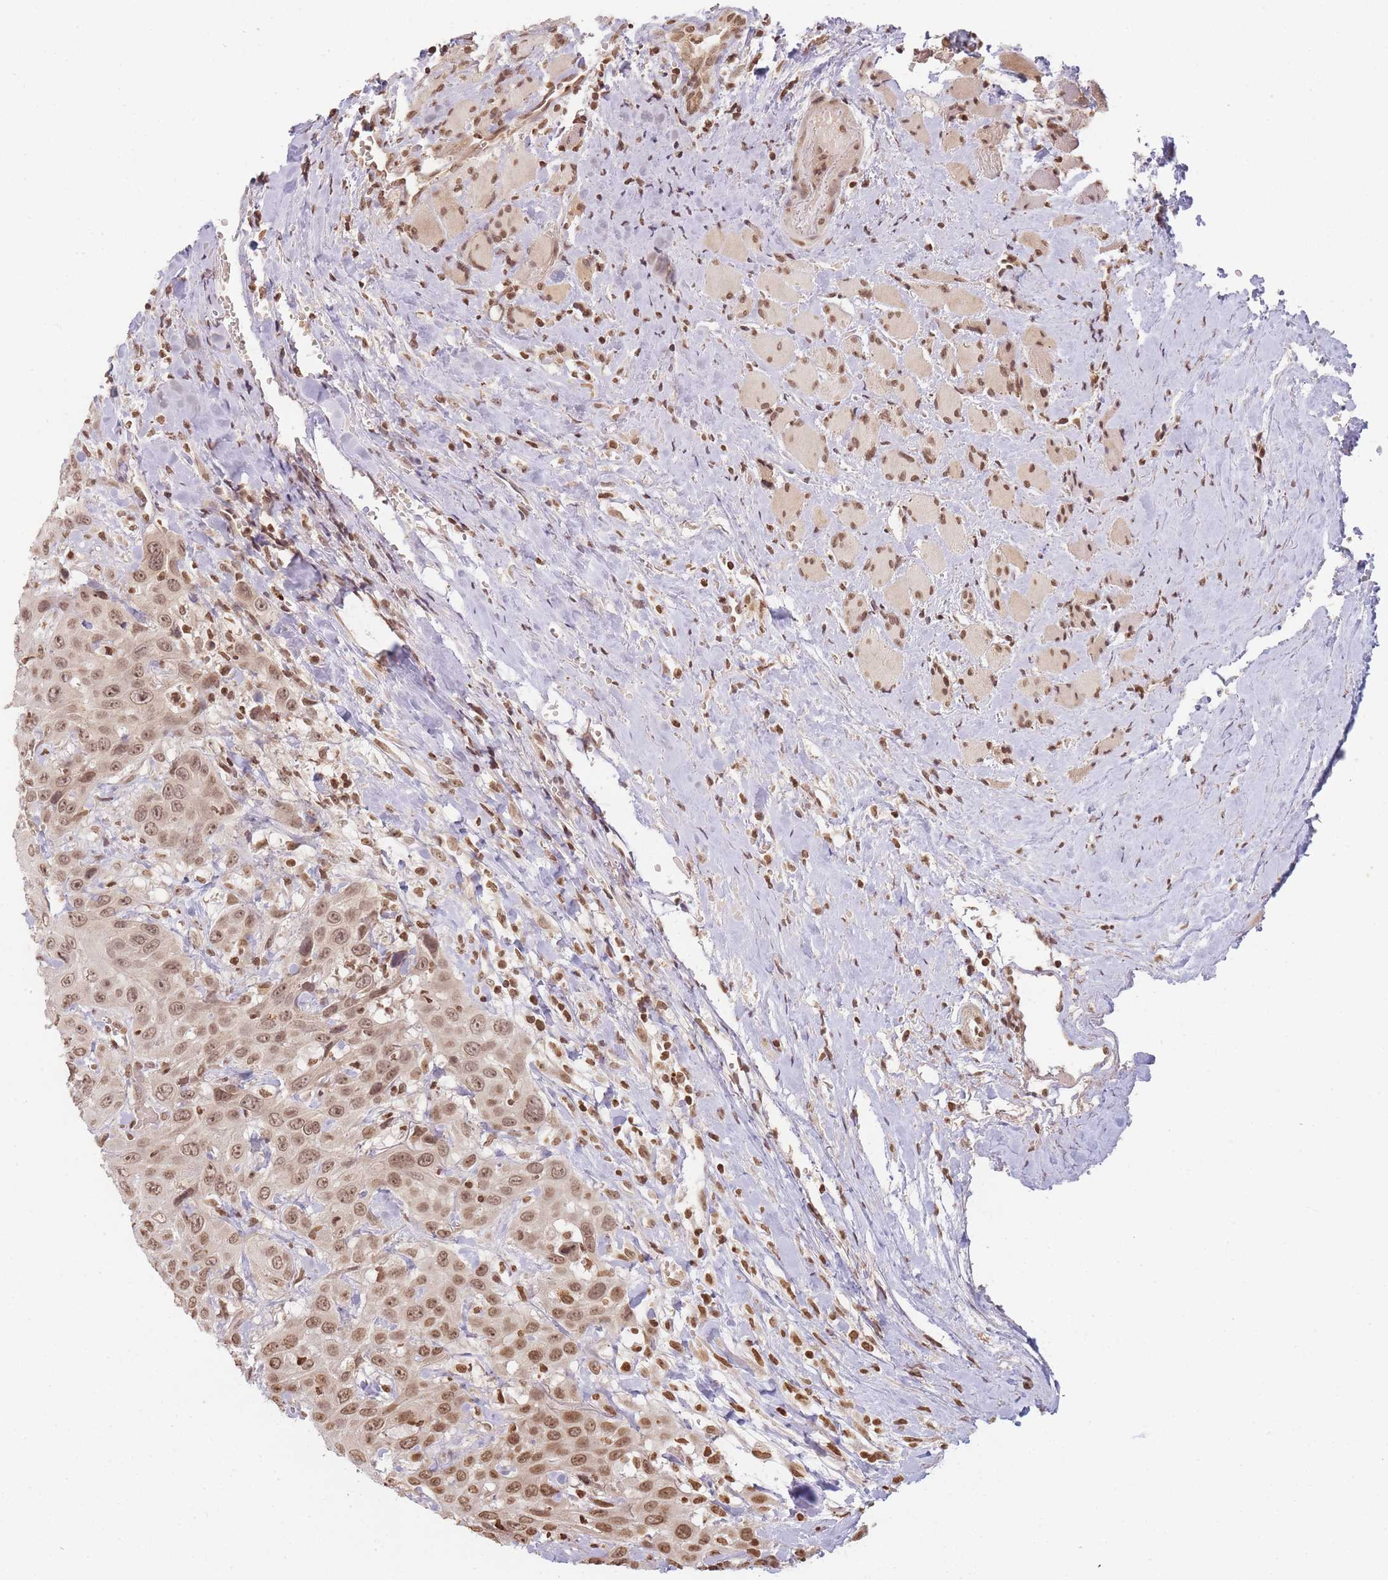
{"staining": {"intensity": "moderate", "quantity": ">75%", "location": "nuclear"}, "tissue": "head and neck cancer", "cell_type": "Tumor cells", "image_type": "cancer", "snomed": [{"axis": "morphology", "description": "Squamous cell carcinoma, NOS"}, {"axis": "topography", "description": "Head-Neck"}], "caption": "There is medium levels of moderate nuclear staining in tumor cells of head and neck squamous cell carcinoma, as demonstrated by immunohistochemical staining (brown color).", "gene": "WWTR1", "patient": {"sex": "male", "age": 81}}